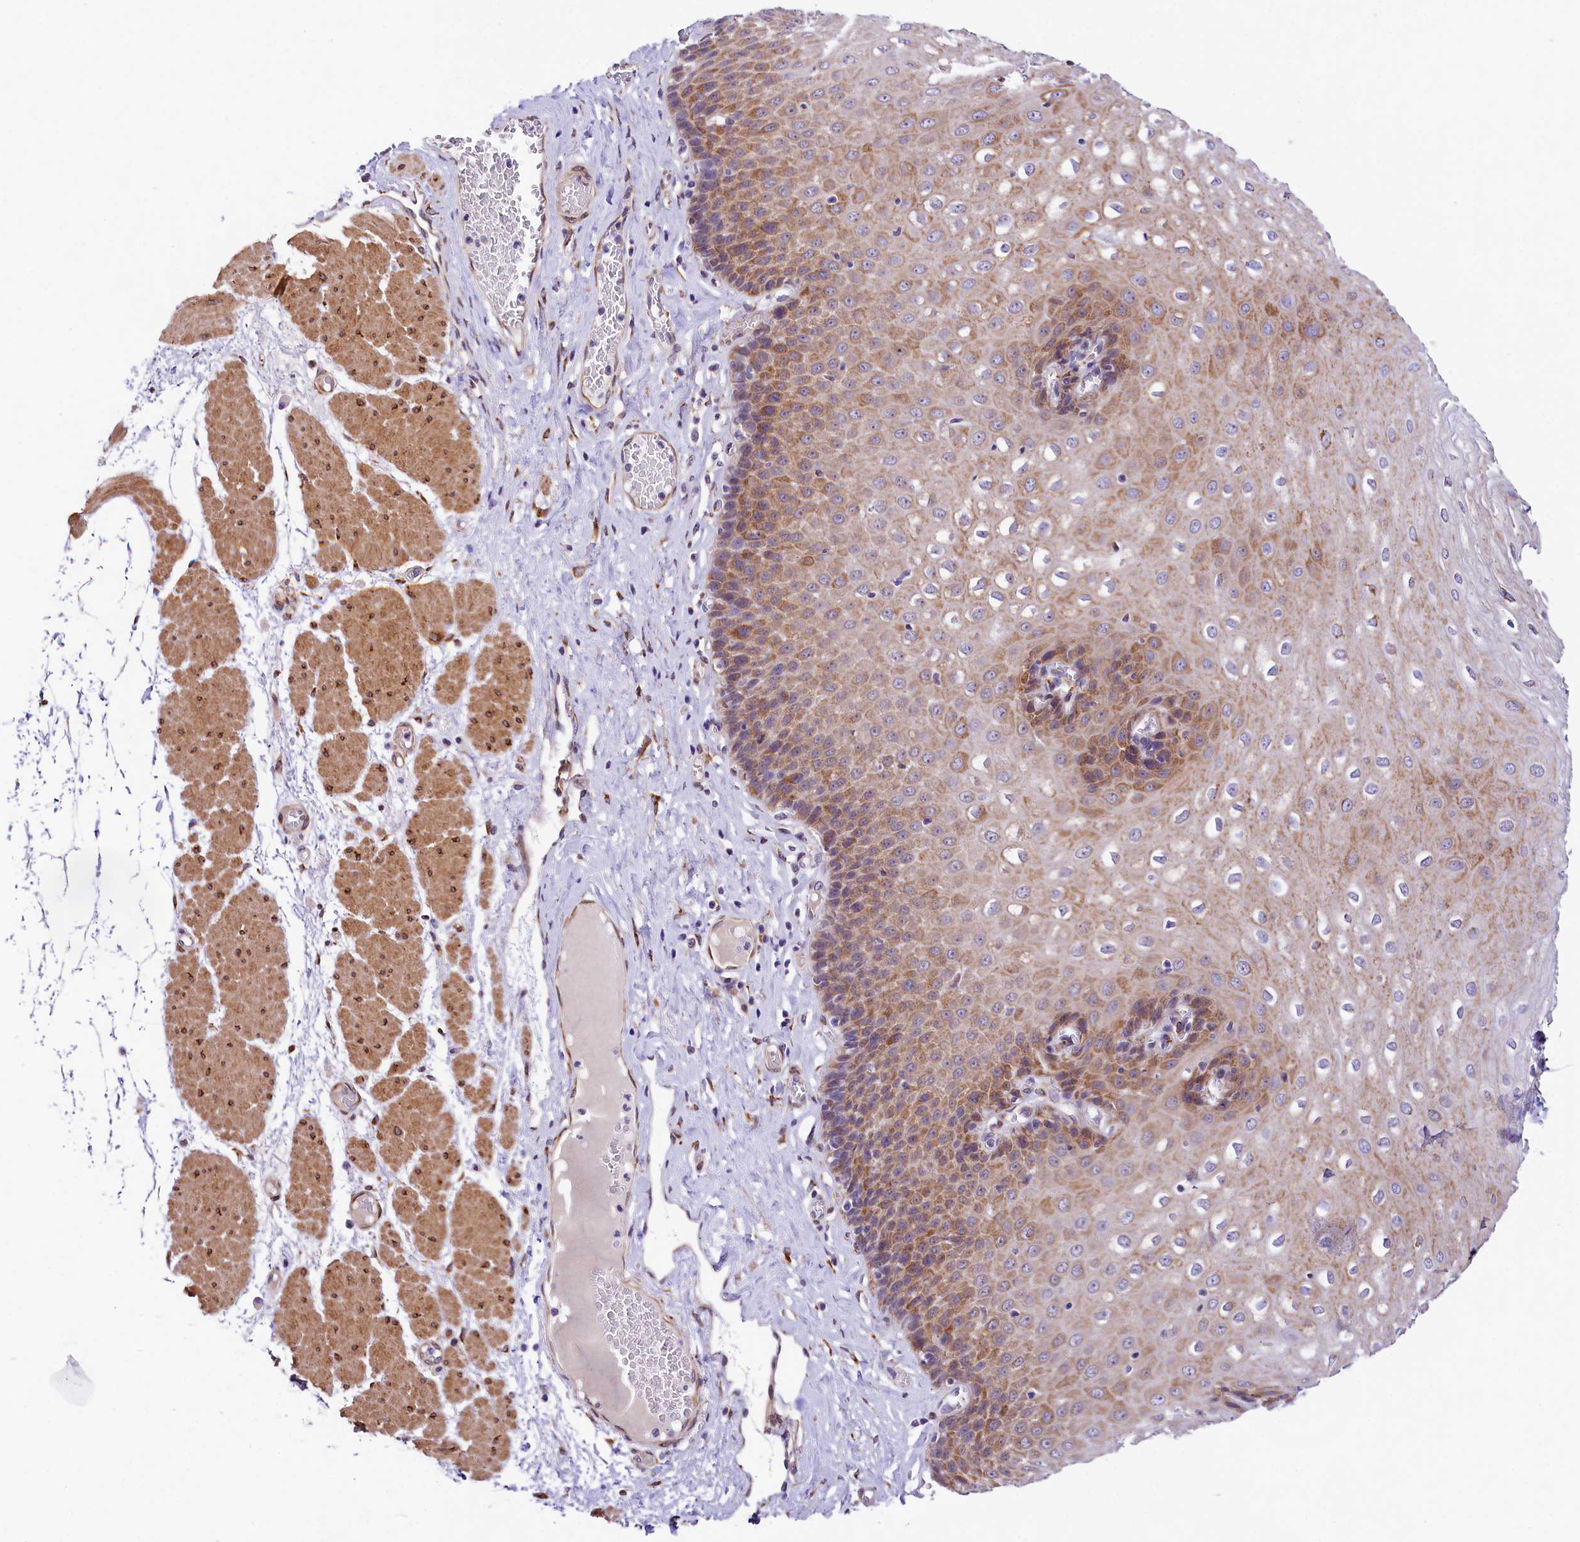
{"staining": {"intensity": "moderate", "quantity": ">75%", "location": "cytoplasmic/membranous"}, "tissue": "esophagus", "cell_type": "Squamous epithelial cells", "image_type": "normal", "snomed": [{"axis": "morphology", "description": "Normal tissue, NOS"}, {"axis": "topography", "description": "Esophagus"}], "caption": "Human esophagus stained with a protein marker demonstrates moderate staining in squamous epithelial cells.", "gene": "ITGA1", "patient": {"sex": "male", "age": 60}}